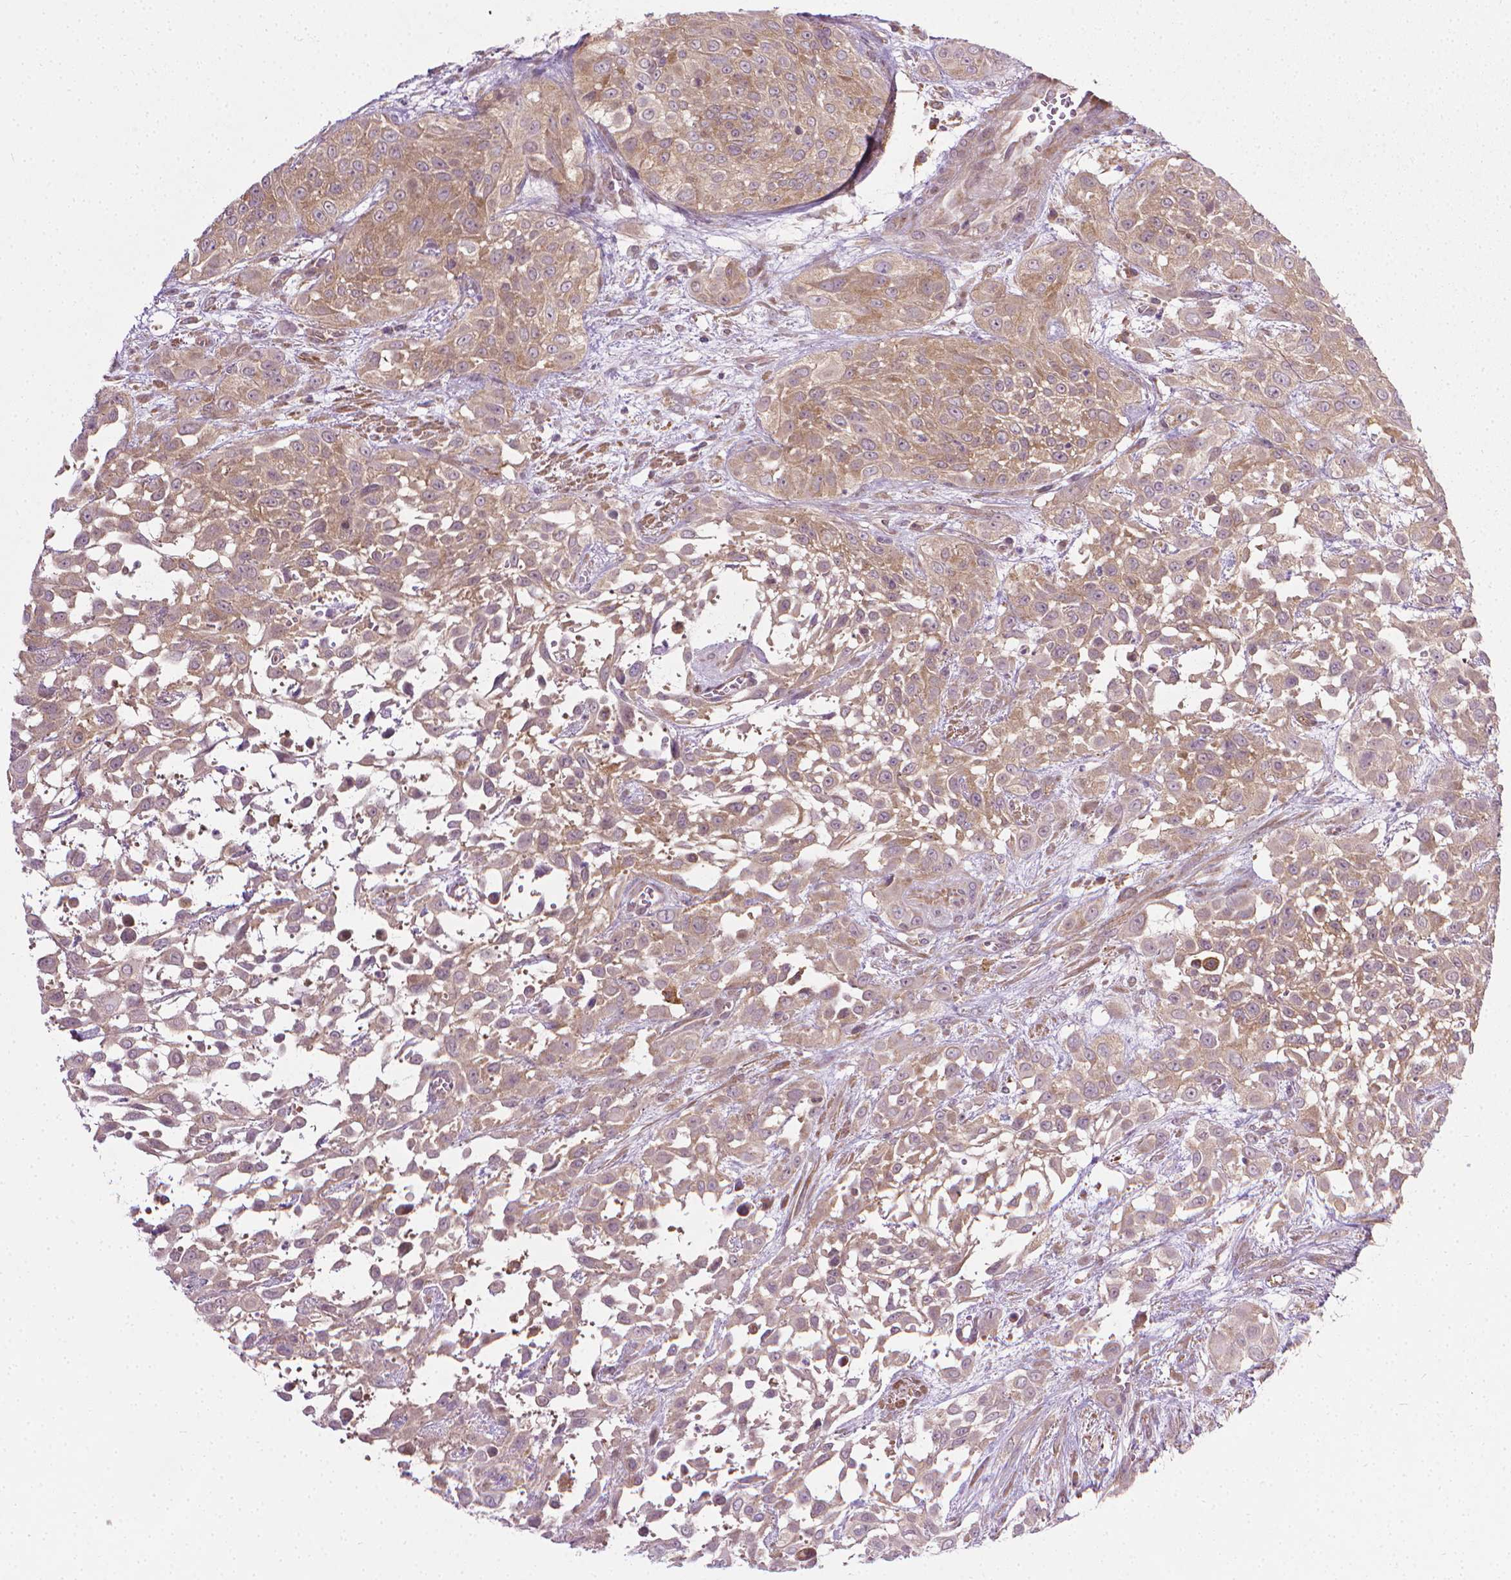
{"staining": {"intensity": "weak", "quantity": ">75%", "location": "cytoplasmic/membranous"}, "tissue": "urothelial cancer", "cell_type": "Tumor cells", "image_type": "cancer", "snomed": [{"axis": "morphology", "description": "Urothelial carcinoma, High grade"}, {"axis": "topography", "description": "Urinary bladder"}], "caption": "Human urothelial cancer stained for a protein (brown) displays weak cytoplasmic/membranous positive positivity in about >75% of tumor cells.", "gene": "PRAG1", "patient": {"sex": "male", "age": 57}}